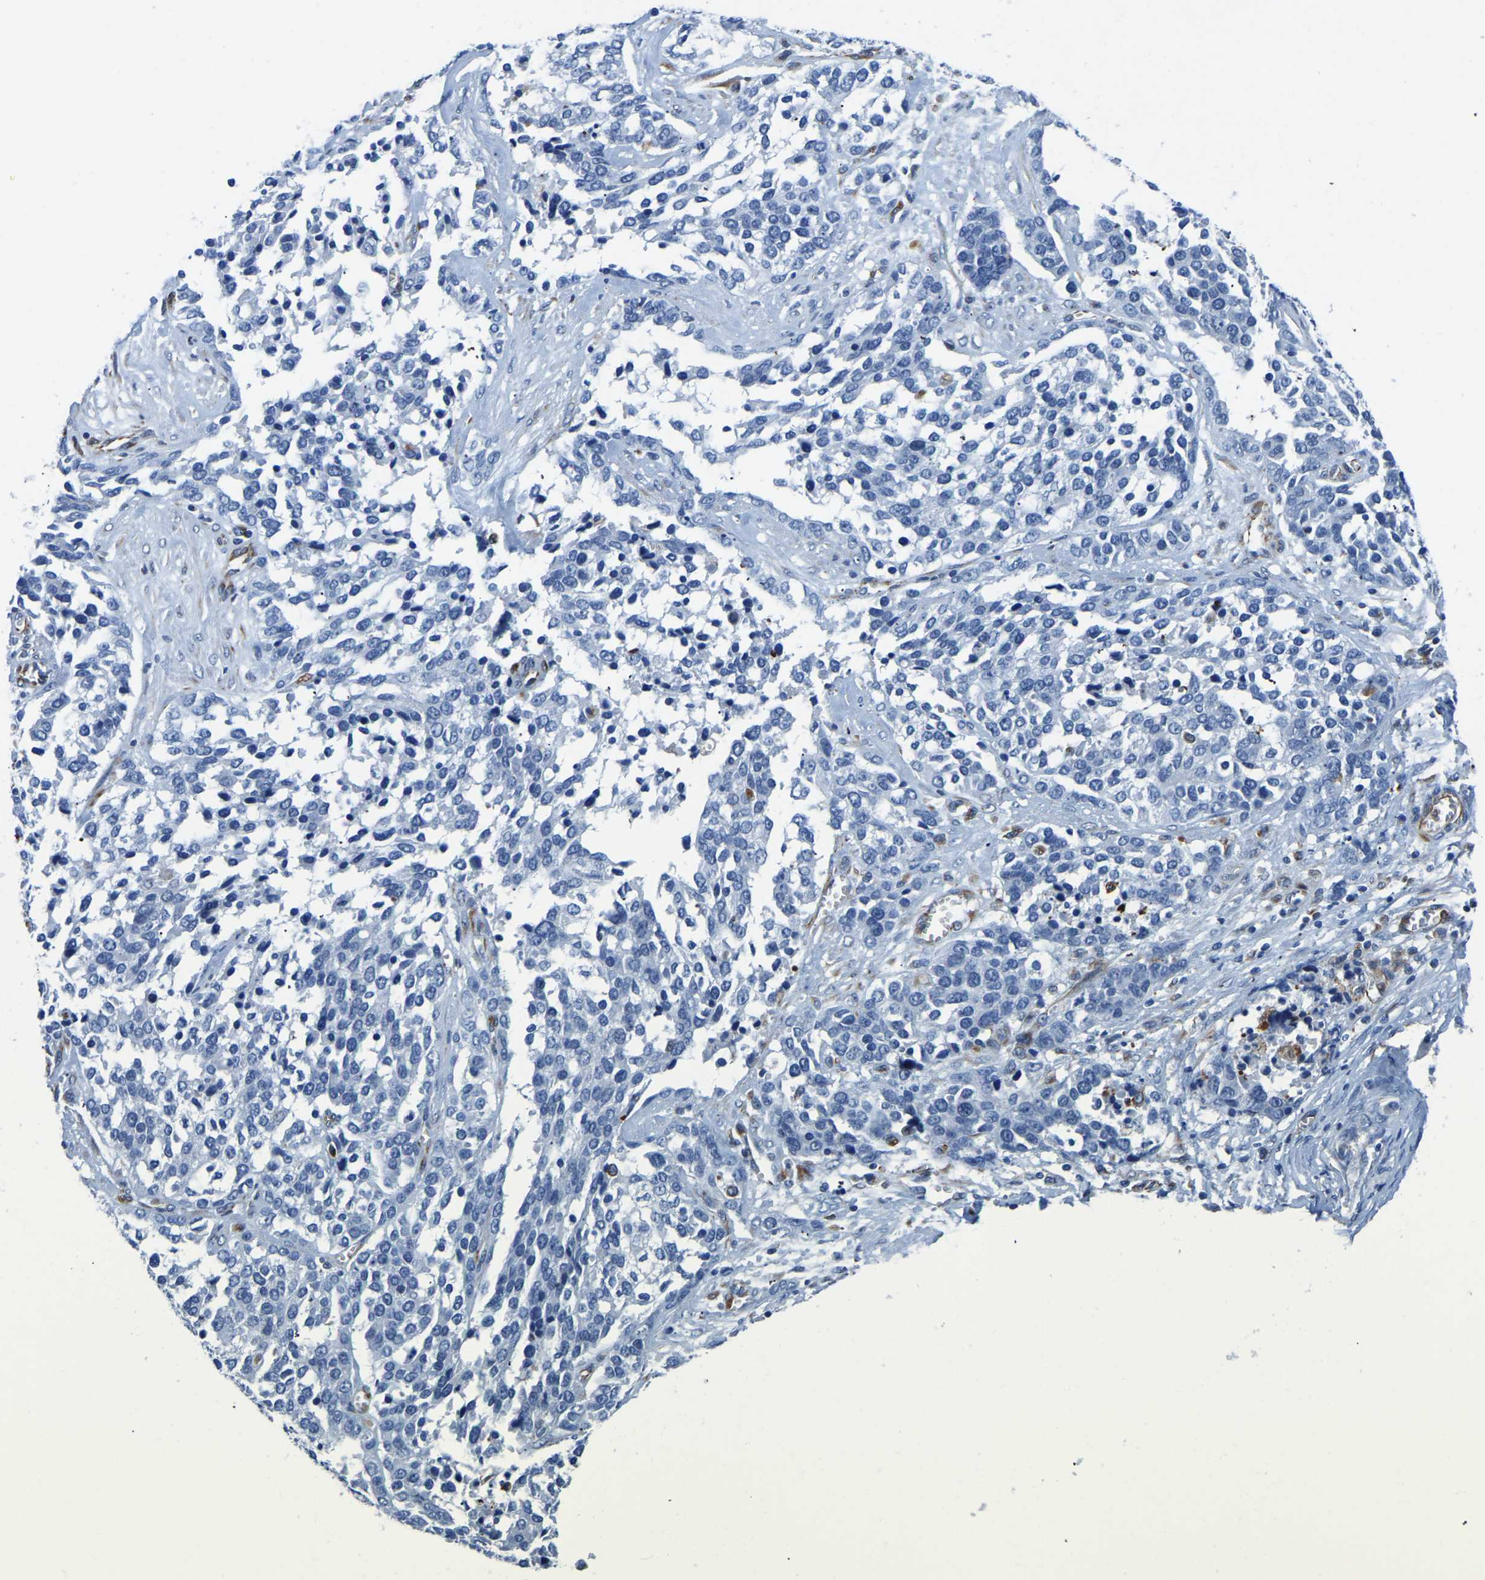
{"staining": {"intensity": "negative", "quantity": "none", "location": "none"}, "tissue": "ovarian cancer", "cell_type": "Tumor cells", "image_type": "cancer", "snomed": [{"axis": "morphology", "description": "Cystadenocarcinoma, serous, NOS"}, {"axis": "topography", "description": "Ovary"}], "caption": "Micrograph shows no significant protein positivity in tumor cells of ovarian cancer (serous cystadenocarcinoma).", "gene": "MS4A3", "patient": {"sex": "female", "age": 44}}